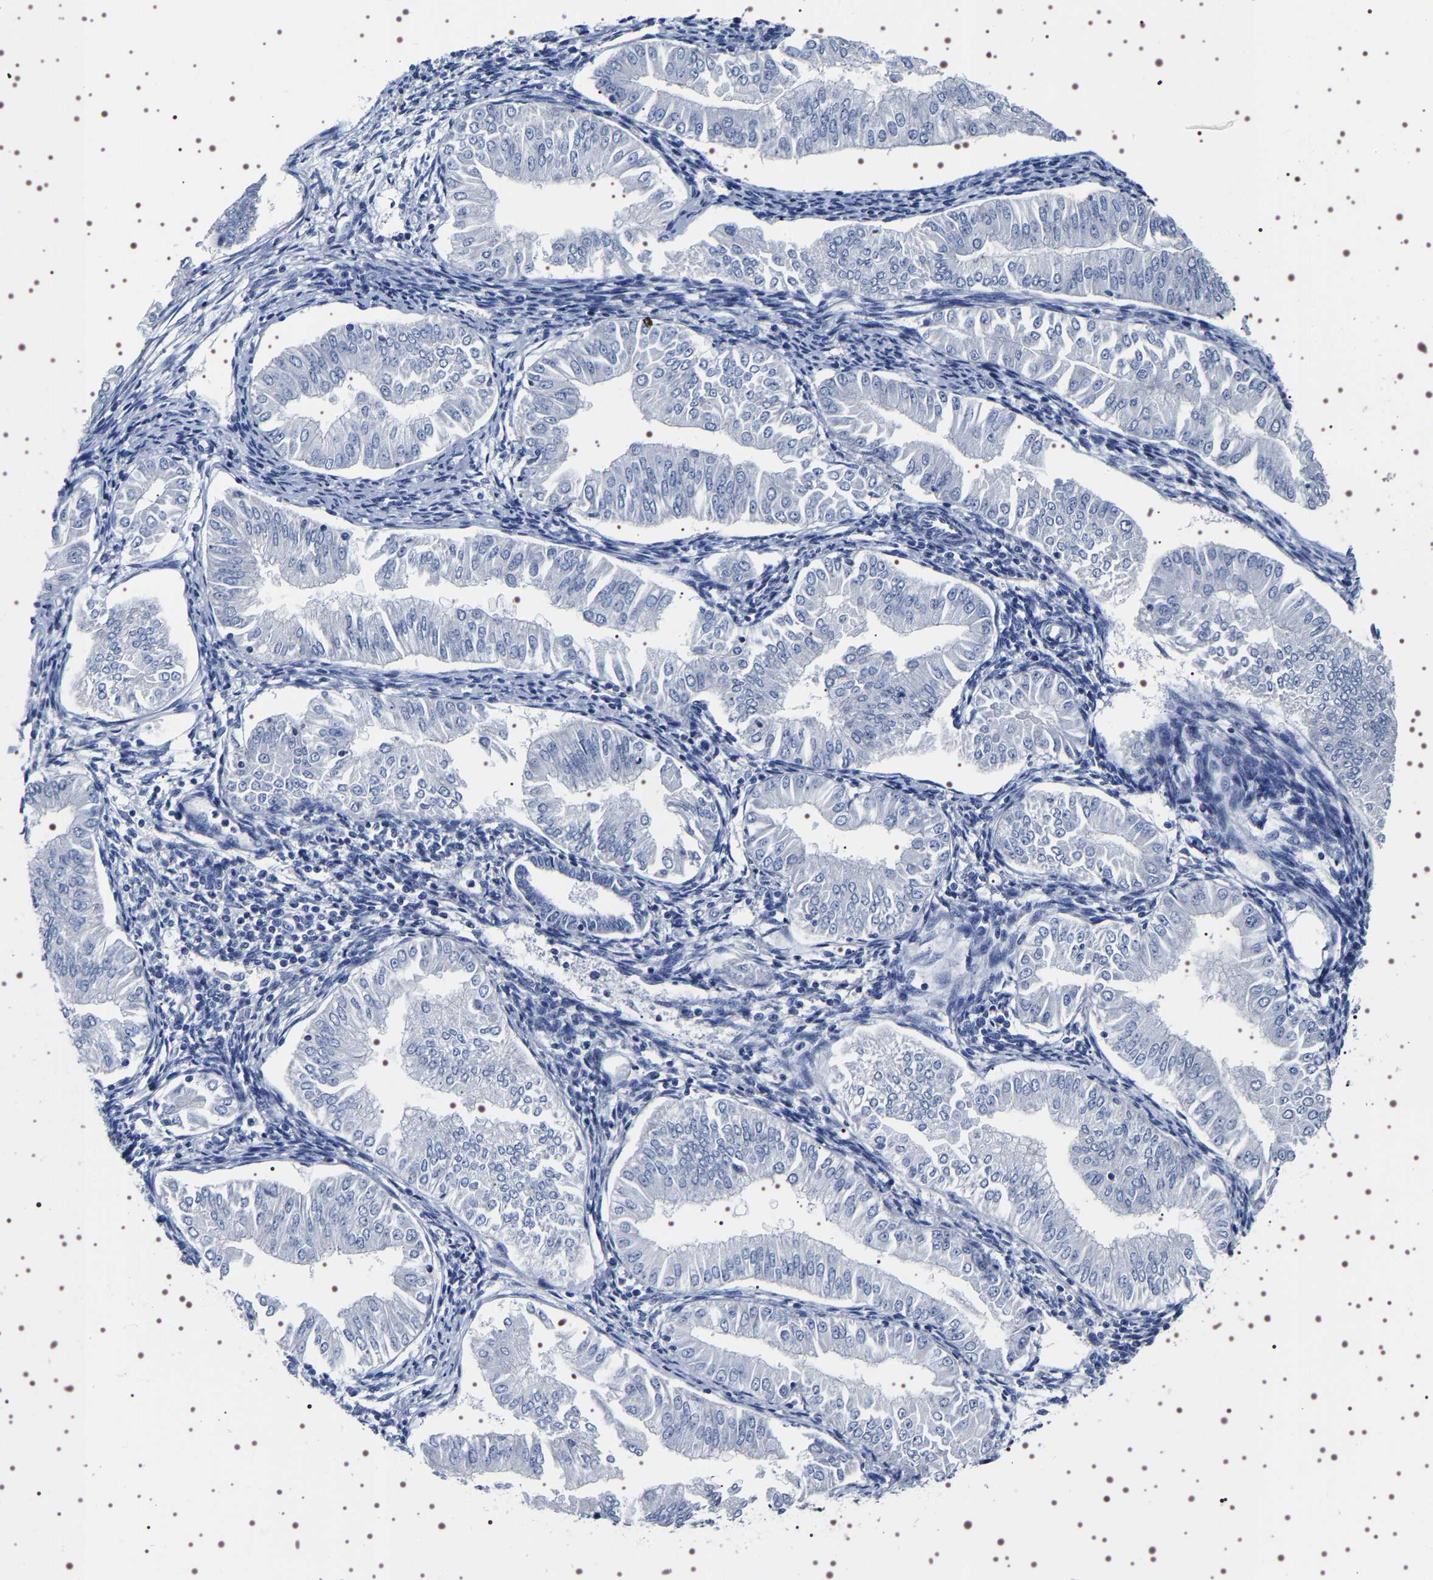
{"staining": {"intensity": "negative", "quantity": "none", "location": "none"}, "tissue": "endometrial cancer", "cell_type": "Tumor cells", "image_type": "cancer", "snomed": [{"axis": "morphology", "description": "Normal tissue, NOS"}, {"axis": "morphology", "description": "Adenocarcinoma, NOS"}, {"axis": "topography", "description": "Endometrium"}], "caption": "DAB (3,3'-diaminobenzidine) immunohistochemical staining of endometrial cancer (adenocarcinoma) displays no significant staining in tumor cells.", "gene": "UBQLN3", "patient": {"sex": "female", "age": 53}}